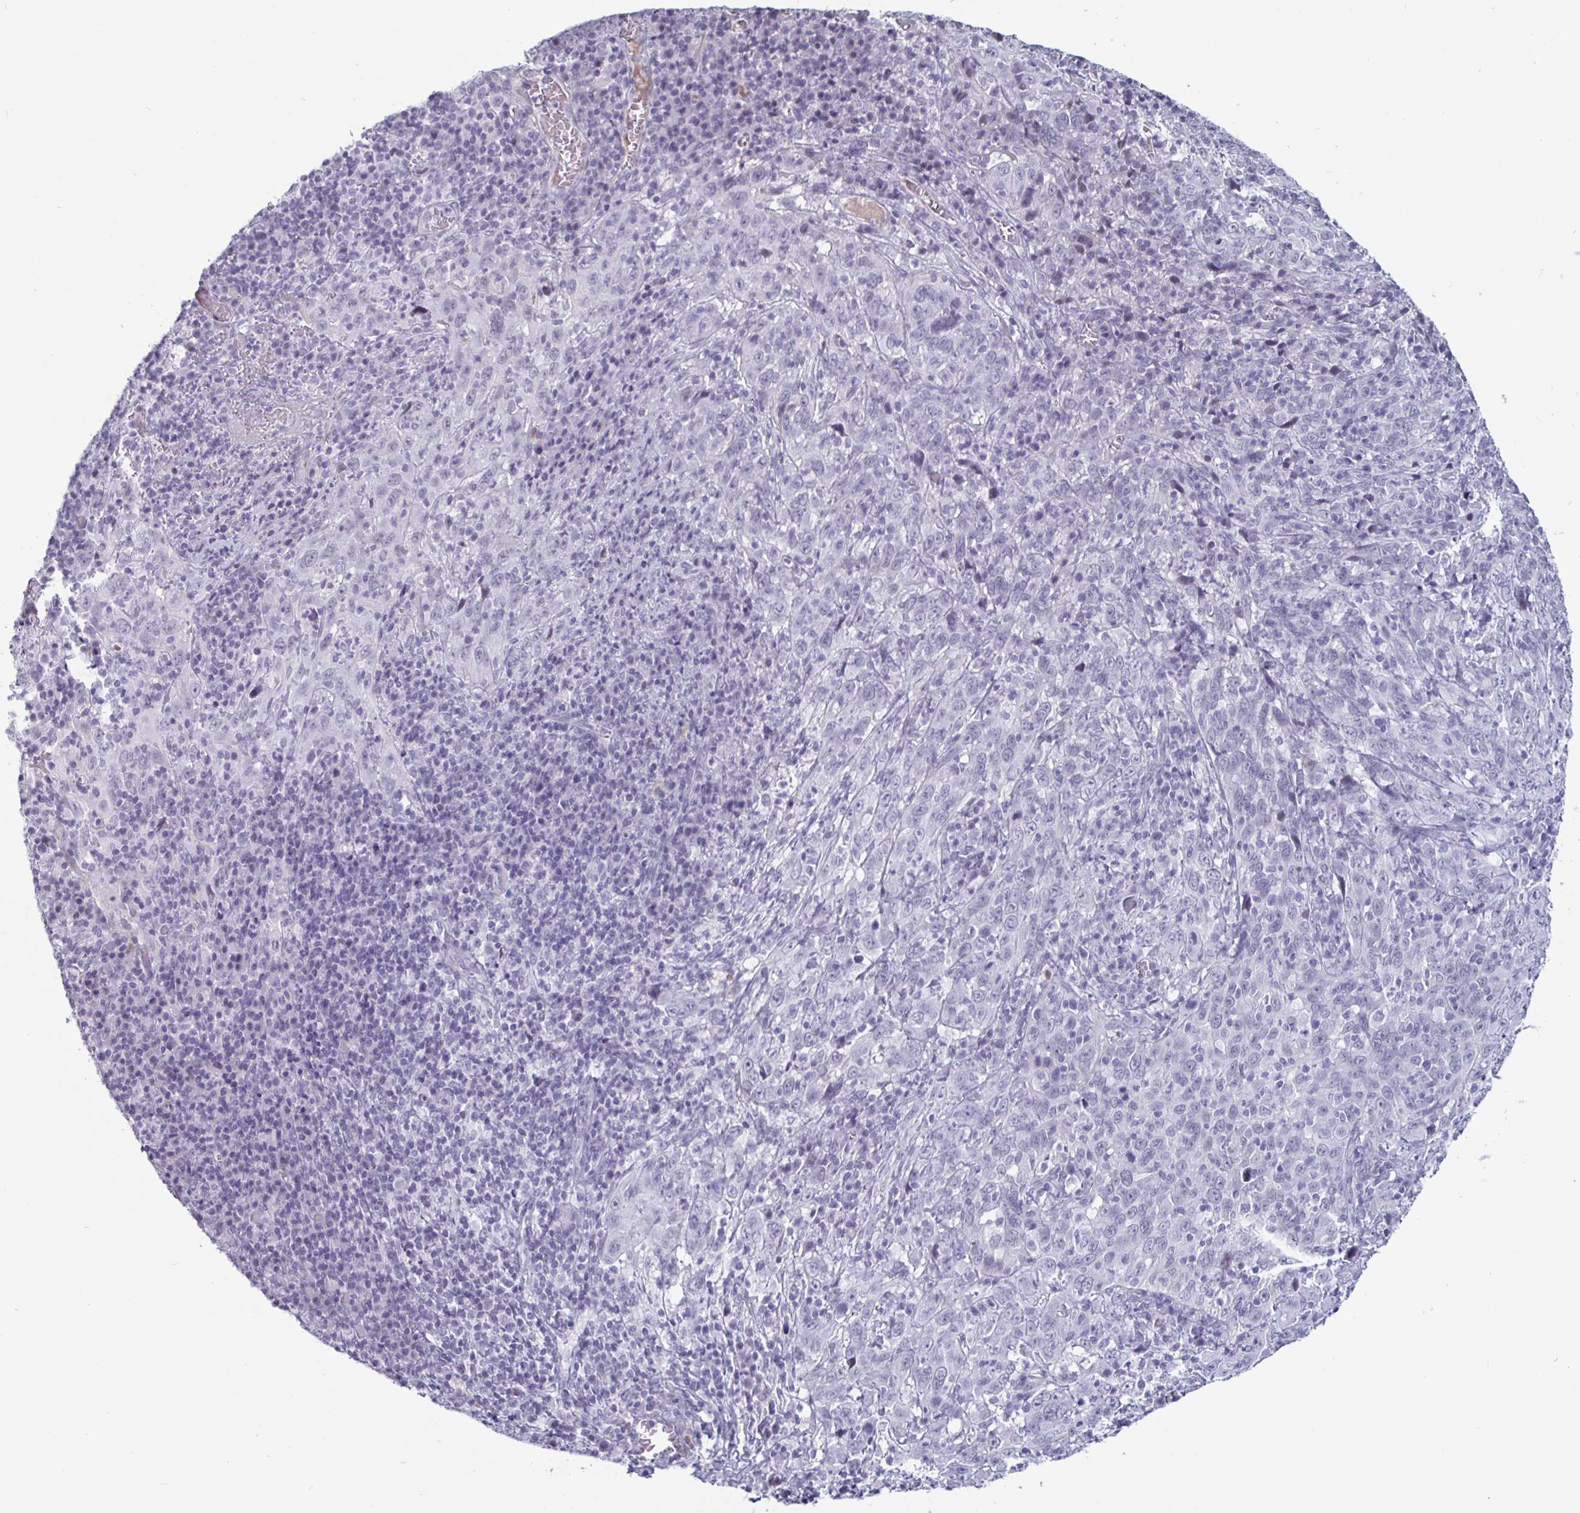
{"staining": {"intensity": "negative", "quantity": "none", "location": "none"}, "tissue": "cervical cancer", "cell_type": "Tumor cells", "image_type": "cancer", "snomed": [{"axis": "morphology", "description": "Squamous cell carcinoma, NOS"}, {"axis": "topography", "description": "Cervix"}], "caption": "Tumor cells are negative for brown protein staining in cervical squamous cell carcinoma.", "gene": "OOSP2", "patient": {"sex": "female", "age": 46}}